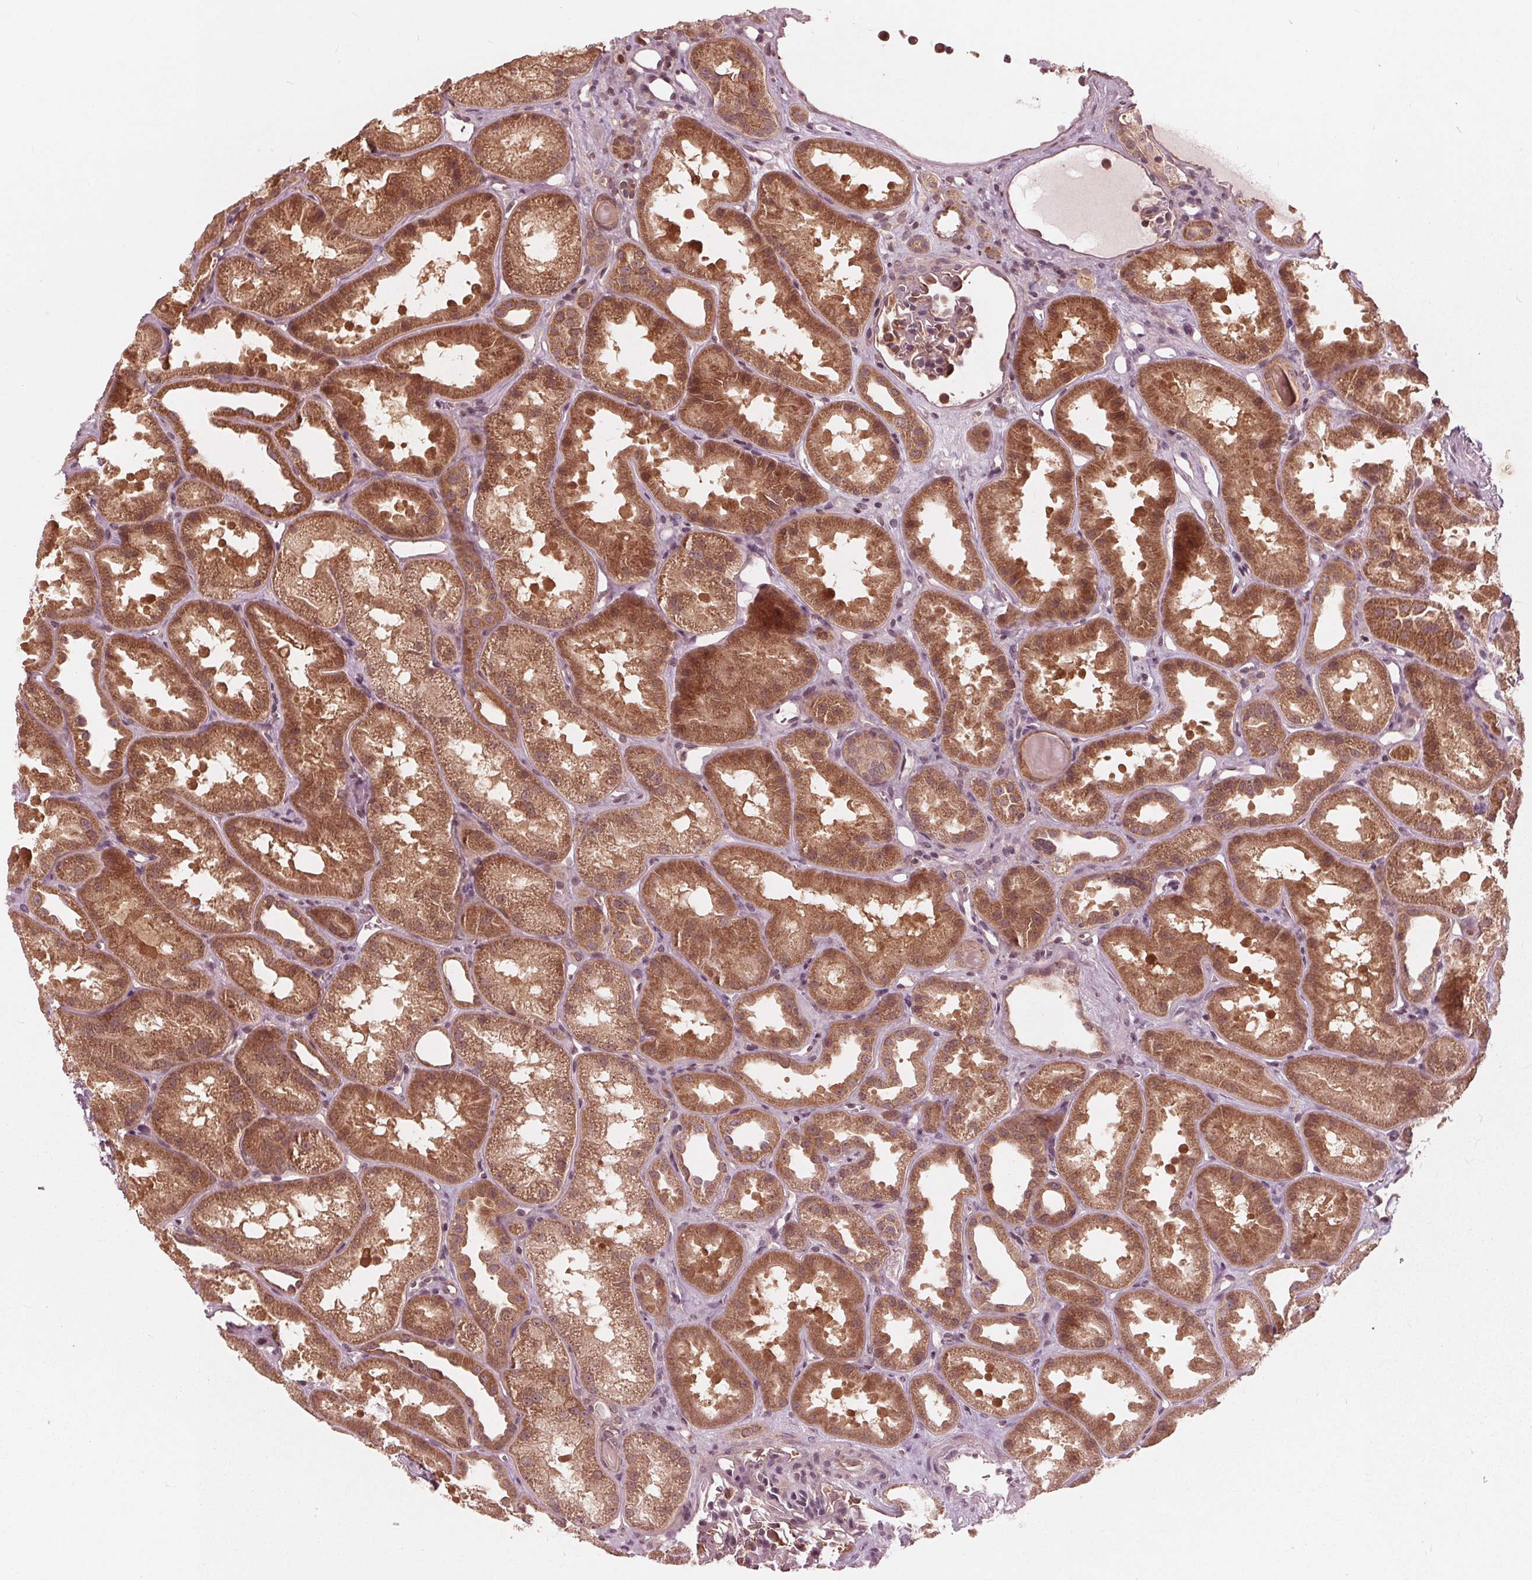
{"staining": {"intensity": "moderate", "quantity": "<25%", "location": "cytoplasmic/membranous"}, "tissue": "kidney", "cell_type": "Cells in glomeruli", "image_type": "normal", "snomed": [{"axis": "morphology", "description": "Normal tissue, NOS"}, {"axis": "topography", "description": "Kidney"}], "caption": "Kidney stained for a protein demonstrates moderate cytoplasmic/membranous positivity in cells in glomeruli. The protein of interest is shown in brown color, while the nuclei are stained blue.", "gene": "UBALD1", "patient": {"sex": "male", "age": 61}}